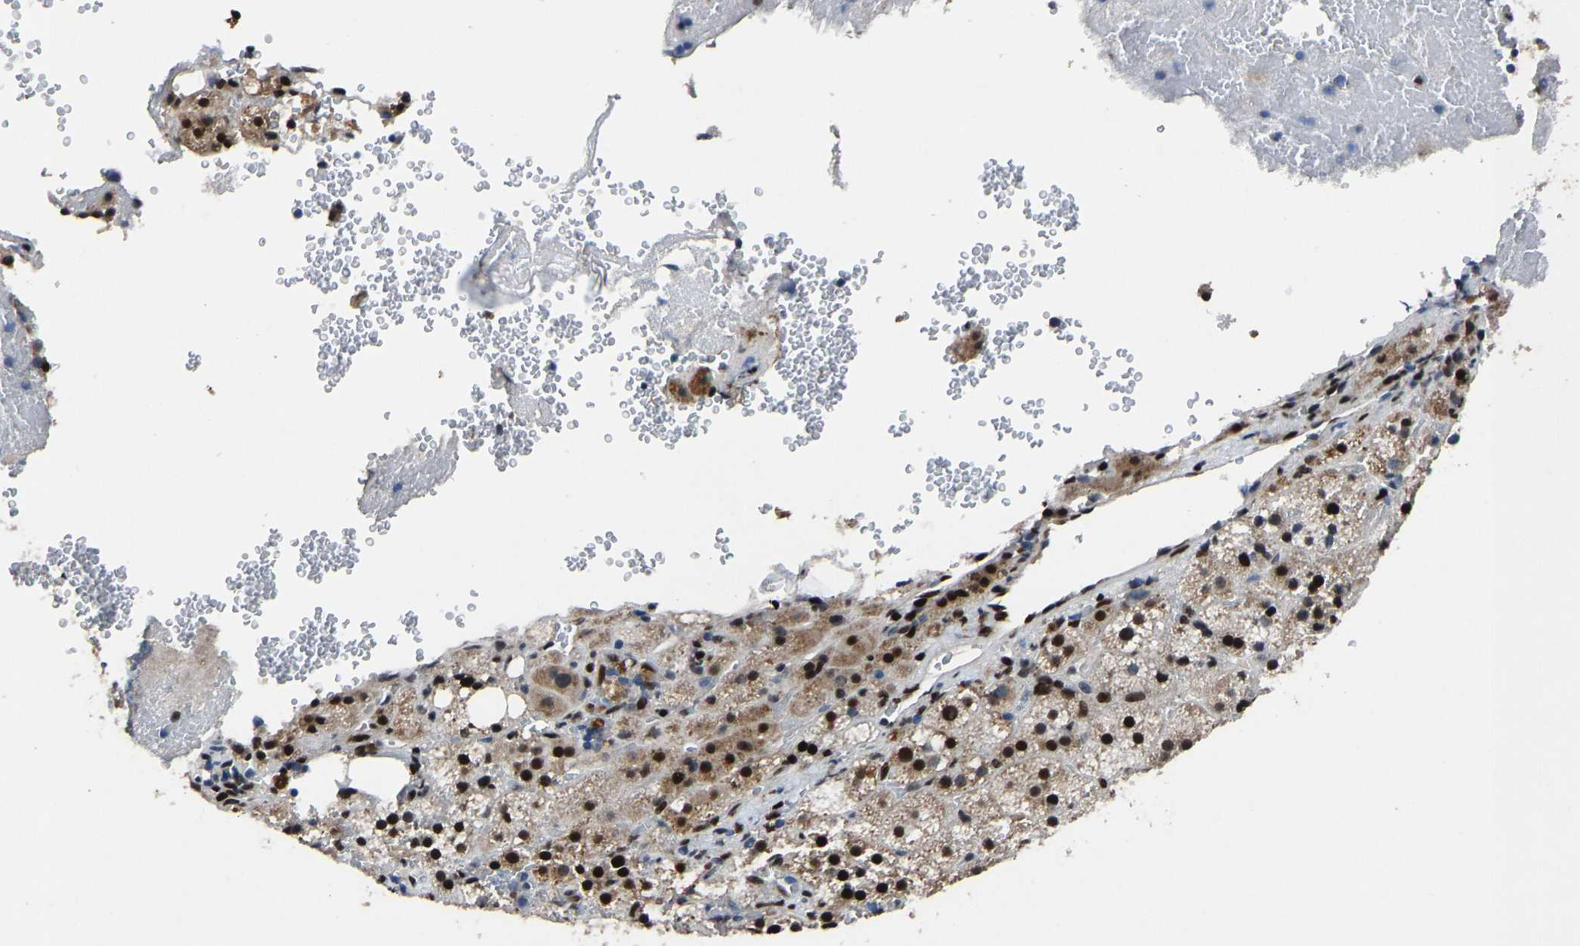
{"staining": {"intensity": "strong", "quantity": ">75%", "location": "cytoplasmic/membranous,nuclear"}, "tissue": "adrenal gland", "cell_type": "Glandular cells", "image_type": "normal", "snomed": [{"axis": "morphology", "description": "Normal tissue, NOS"}, {"axis": "topography", "description": "Adrenal gland"}], "caption": "A high amount of strong cytoplasmic/membranous,nuclear positivity is appreciated in approximately >75% of glandular cells in normal adrenal gland.", "gene": "EGR1", "patient": {"sex": "female", "age": 59}}